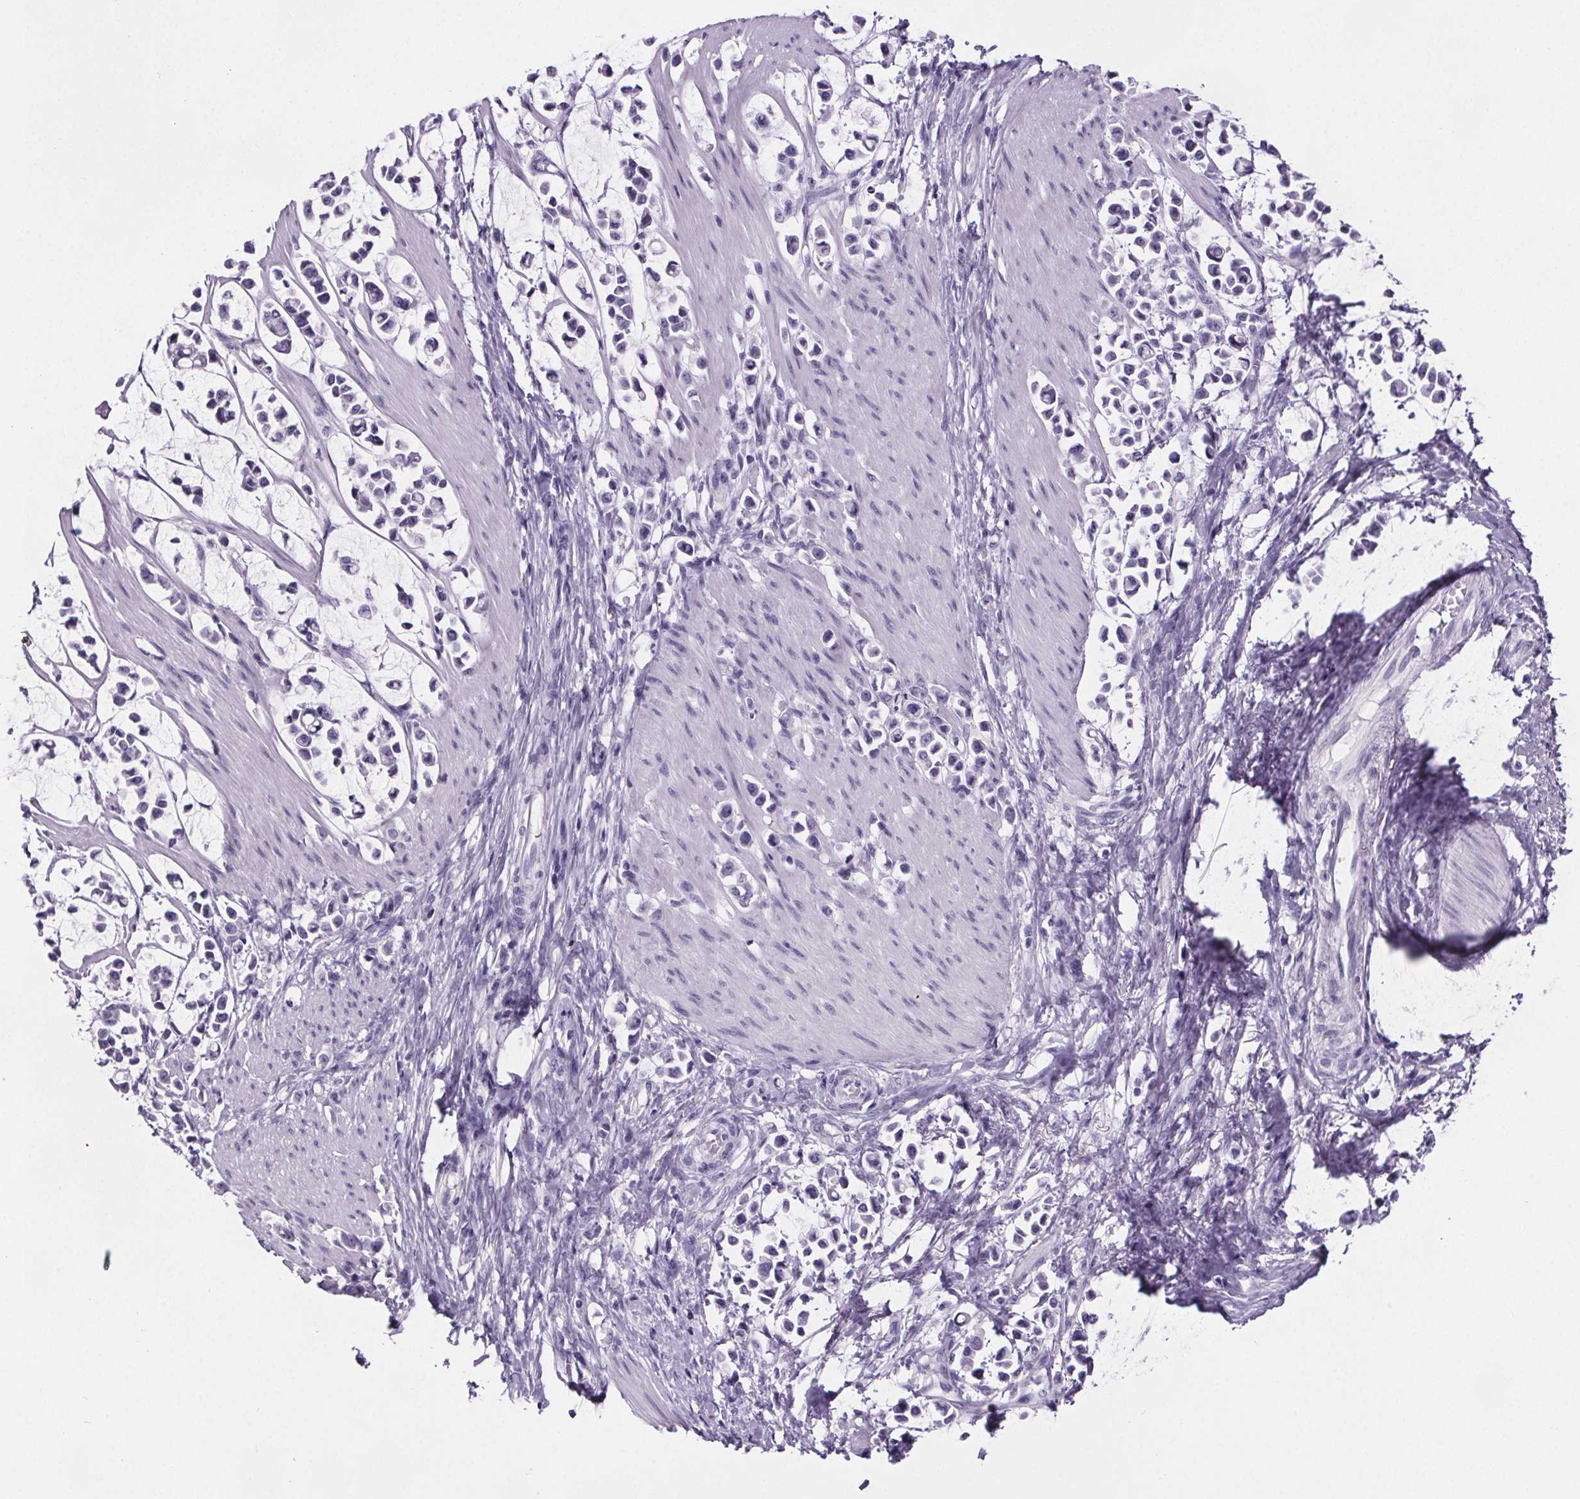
{"staining": {"intensity": "negative", "quantity": "none", "location": "none"}, "tissue": "stomach cancer", "cell_type": "Tumor cells", "image_type": "cancer", "snomed": [{"axis": "morphology", "description": "Adenocarcinoma, NOS"}, {"axis": "topography", "description": "Stomach"}], "caption": "Stomach cancer was stained to show a protein in brown. There is no significant positivity in tumor cells.", "gene": "CUBN", "patient": {"sex": "male", "age": 82}}